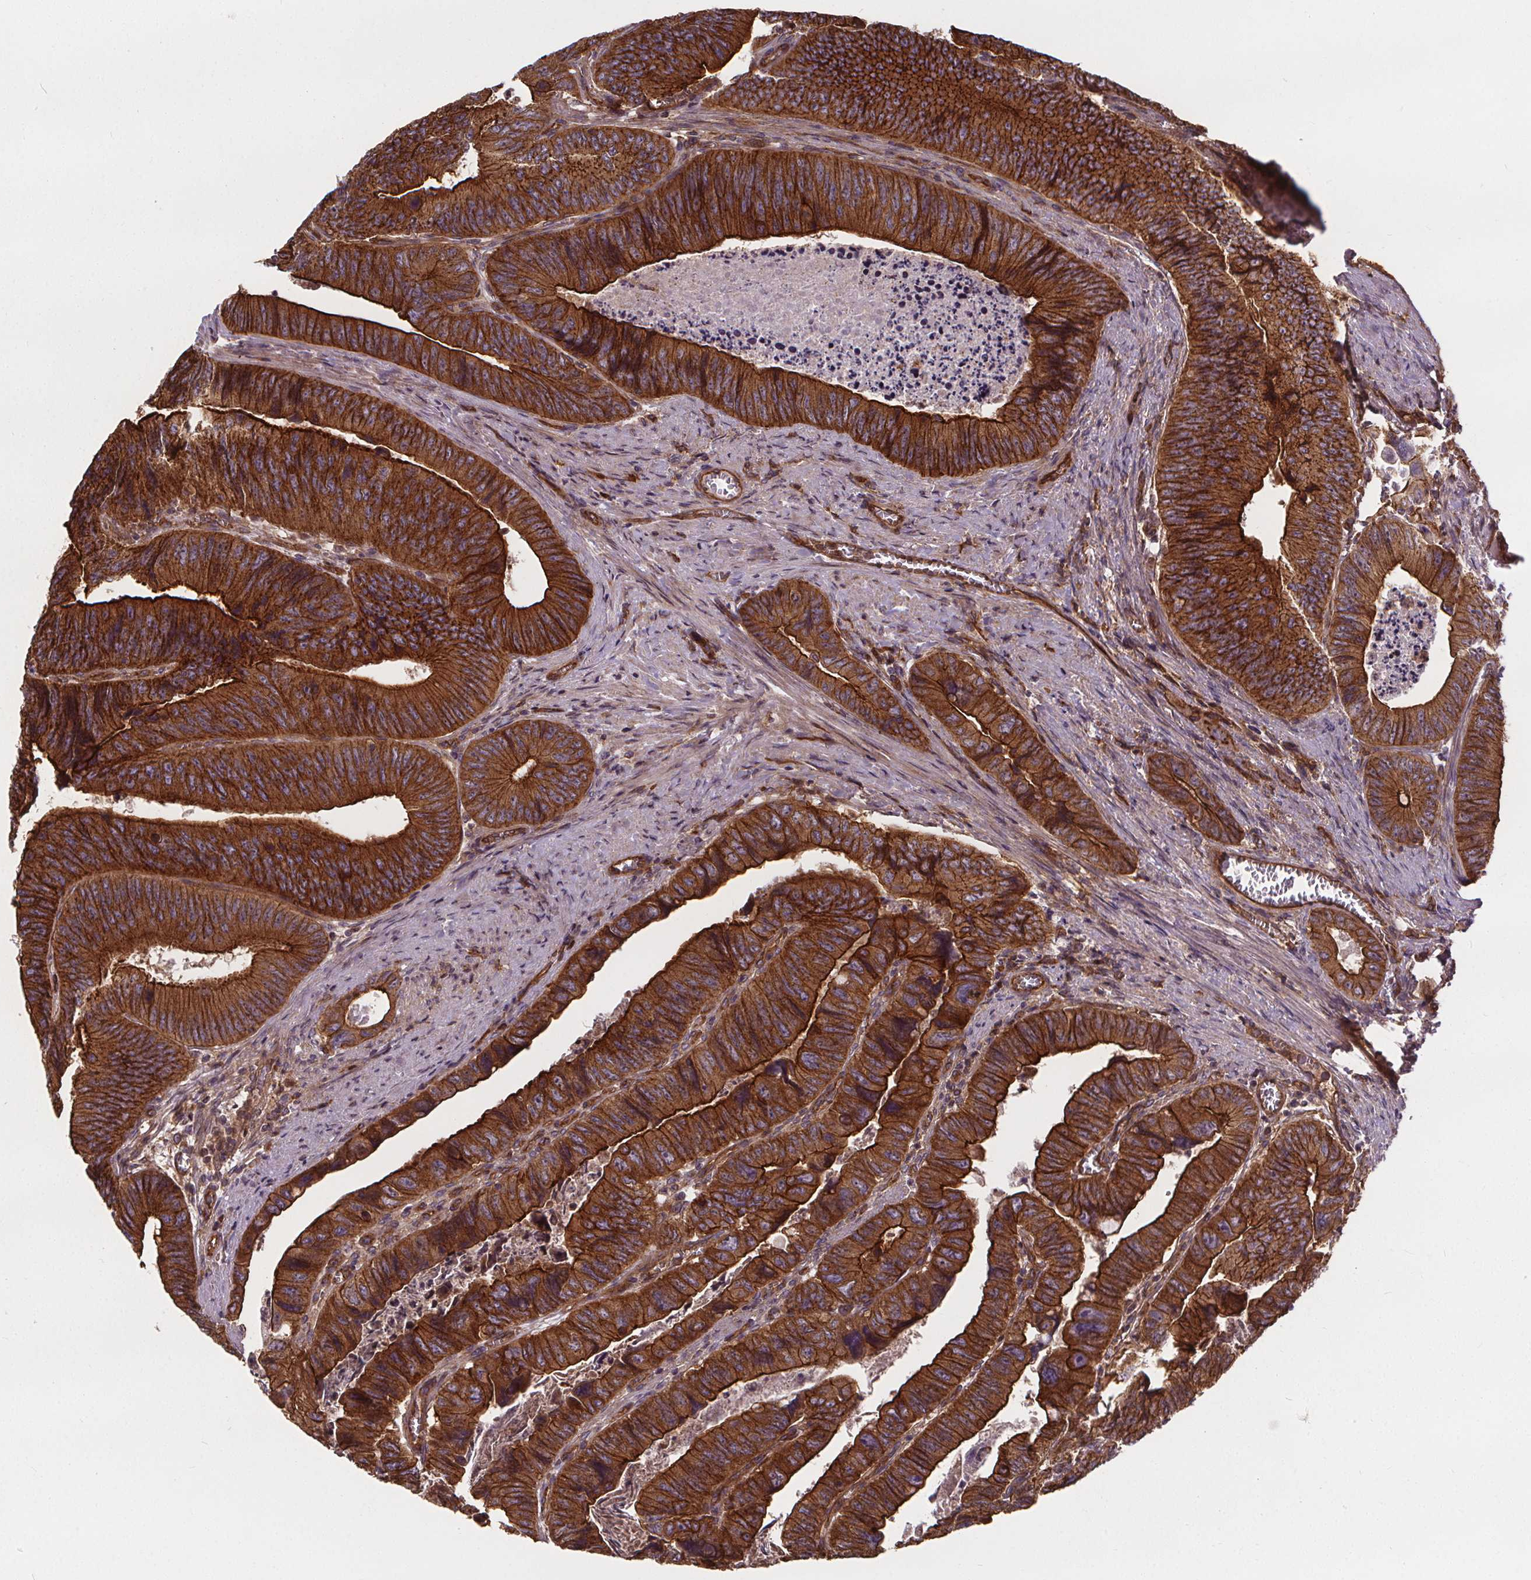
{"staining": {"intensity": "strong", "quantity": ">75%", "location": "cytoplasmic/membranous"}, "tissue": "colorectal cancer", "cell_type": "Tumor cells", "image_type": "cancer", "snomed": [{"axis": "morphology", "description": "Adenocarcinoma, NOS"}, {"axis": "topography", "description": "Colon"}], "caption": "A micrograph of colorectal cancer stained for a protein displays strong cytoplasmic/membranous brown staining in tumor cells. Nuclei are stained in blue.", "gene": "CLINT1", "patient": {"sex": "female", "age": 84}}